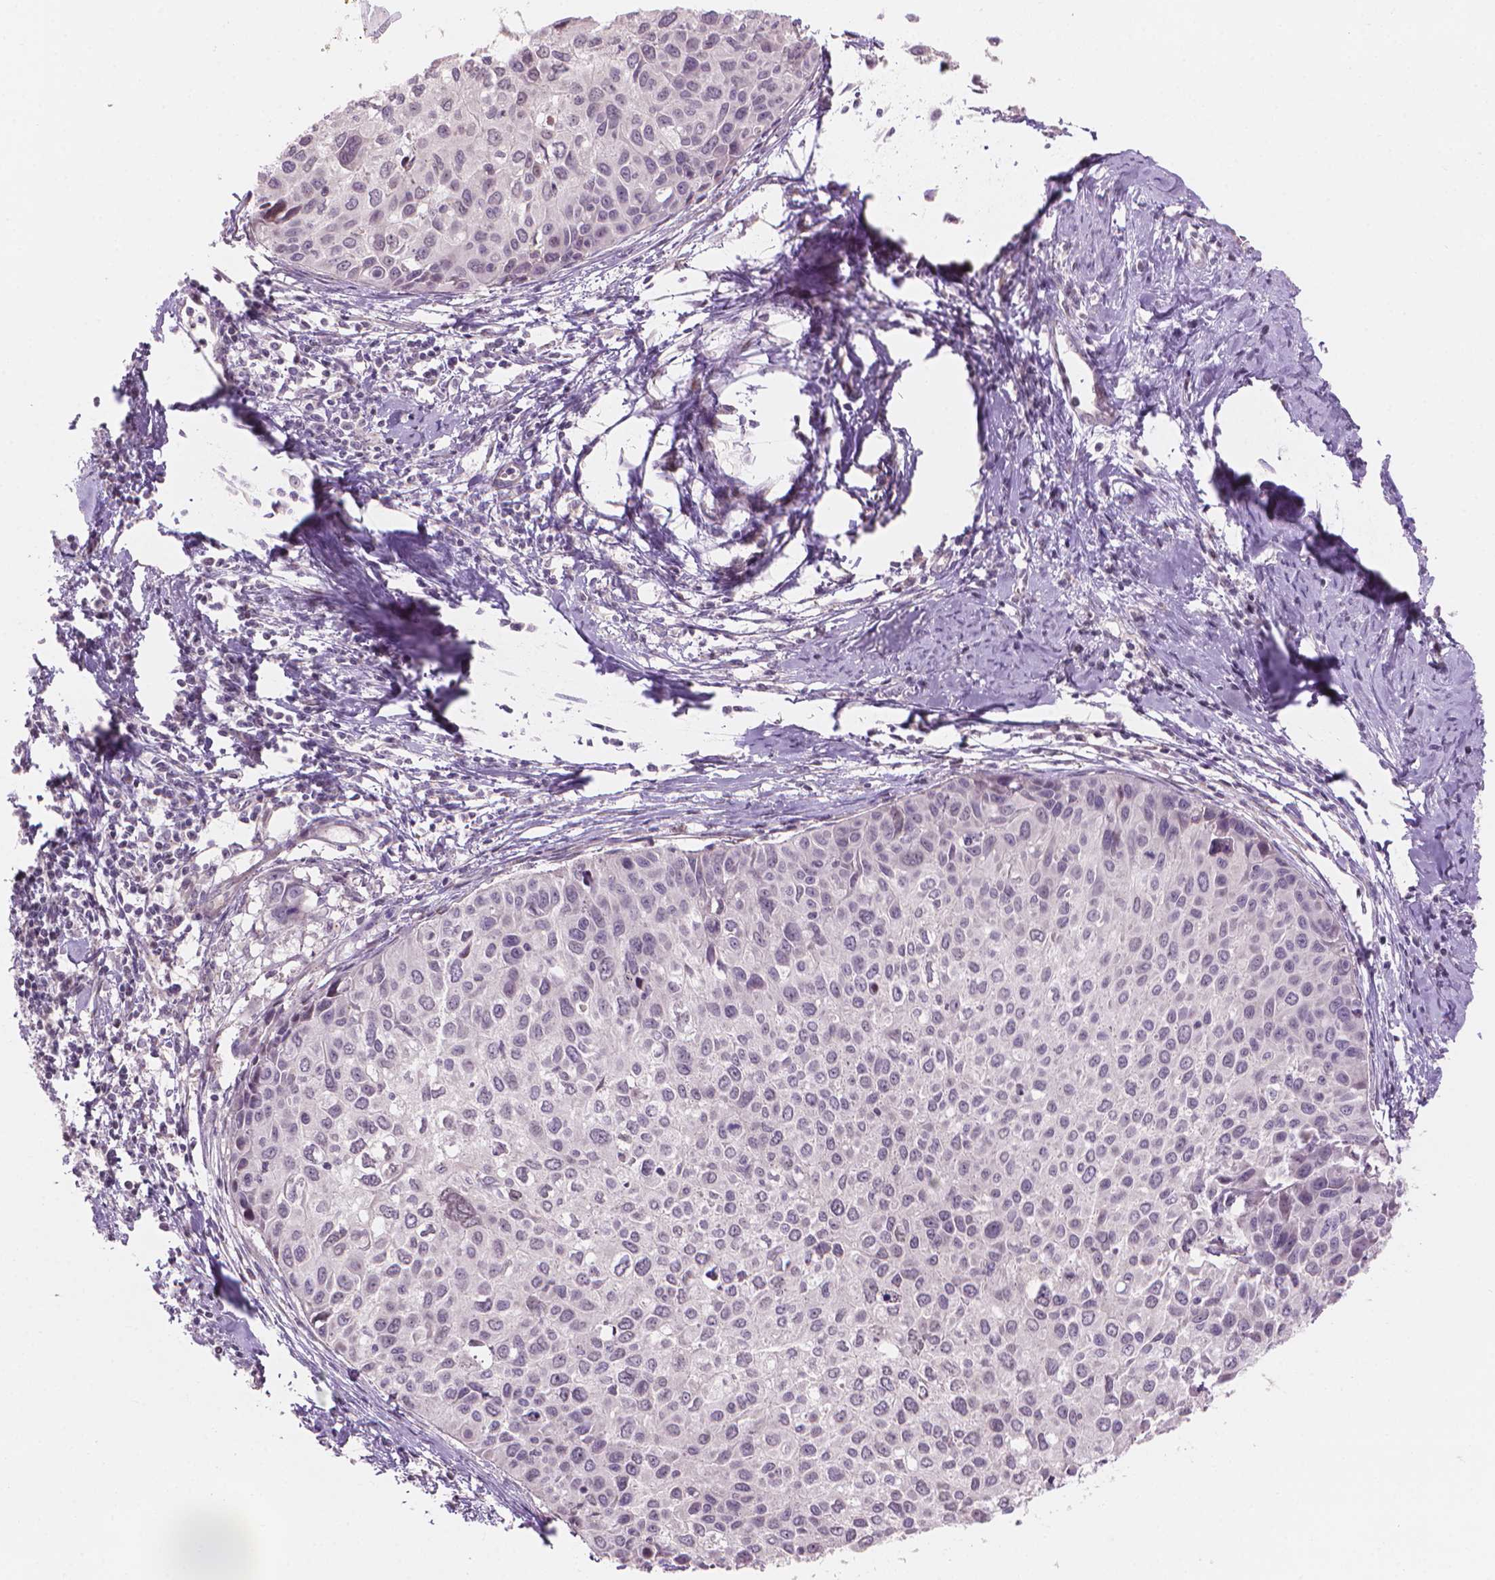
{"staining": {"intensity": "negative", "quantity": "none", "location": "none"}, "tissue": "cervical cancer", "cell_type": "Tumor cells", "image_type": "cancer", "snomed": [{"axis": "morphology", "description": "Squamous cell carcinoma, NOS"}, {"axis": "topography", "description": "Cervix"}], "caption": "This histopathology image is of squamous cell carcinoma (cervical) stained with immunohistochemistry to label a protein in brown with the nuclei are counter-stained blue. There is no staining in tumor cells.", "gene": "IFFO1", "patient": {"sex": "female", "age": 50}}